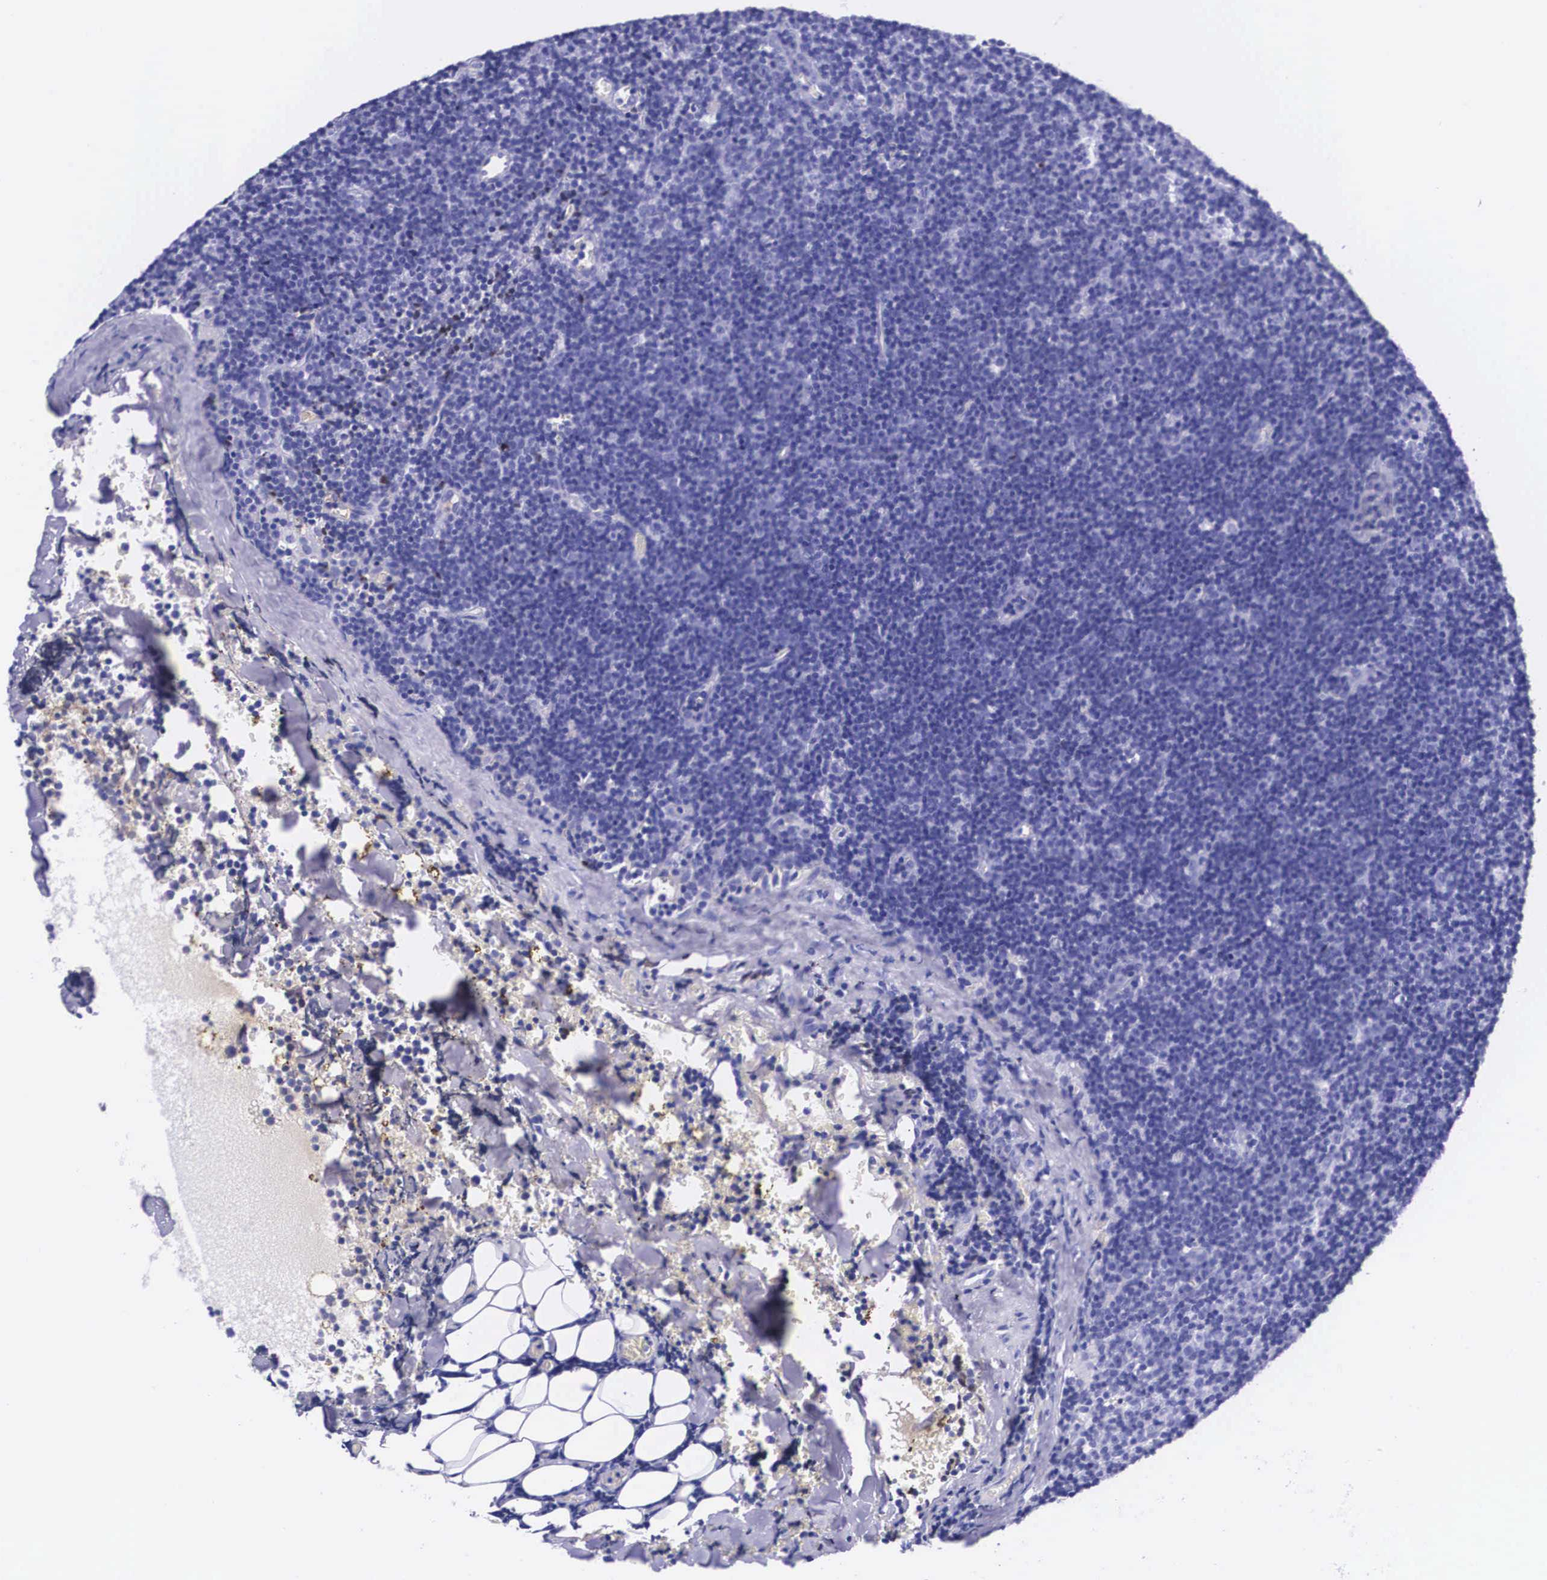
{"staining": {"intensity": "negative", "quantity": "none", "location": "none"}, "tissue": "lymphoma", "cell_type": "Tumor cells", "image_type": "cancer", "snomed": [{"axis": "morphology", "description": "Malignant lymphoma, non-Hodgkin's type, Low grade"}, {"axis": "topography", "description": "Lymph node"}], "caption": "Tumor cells show no significant positivity in lymphoma.", "gene": "PLG", "patient": {"sex": "male", "age": 57}}